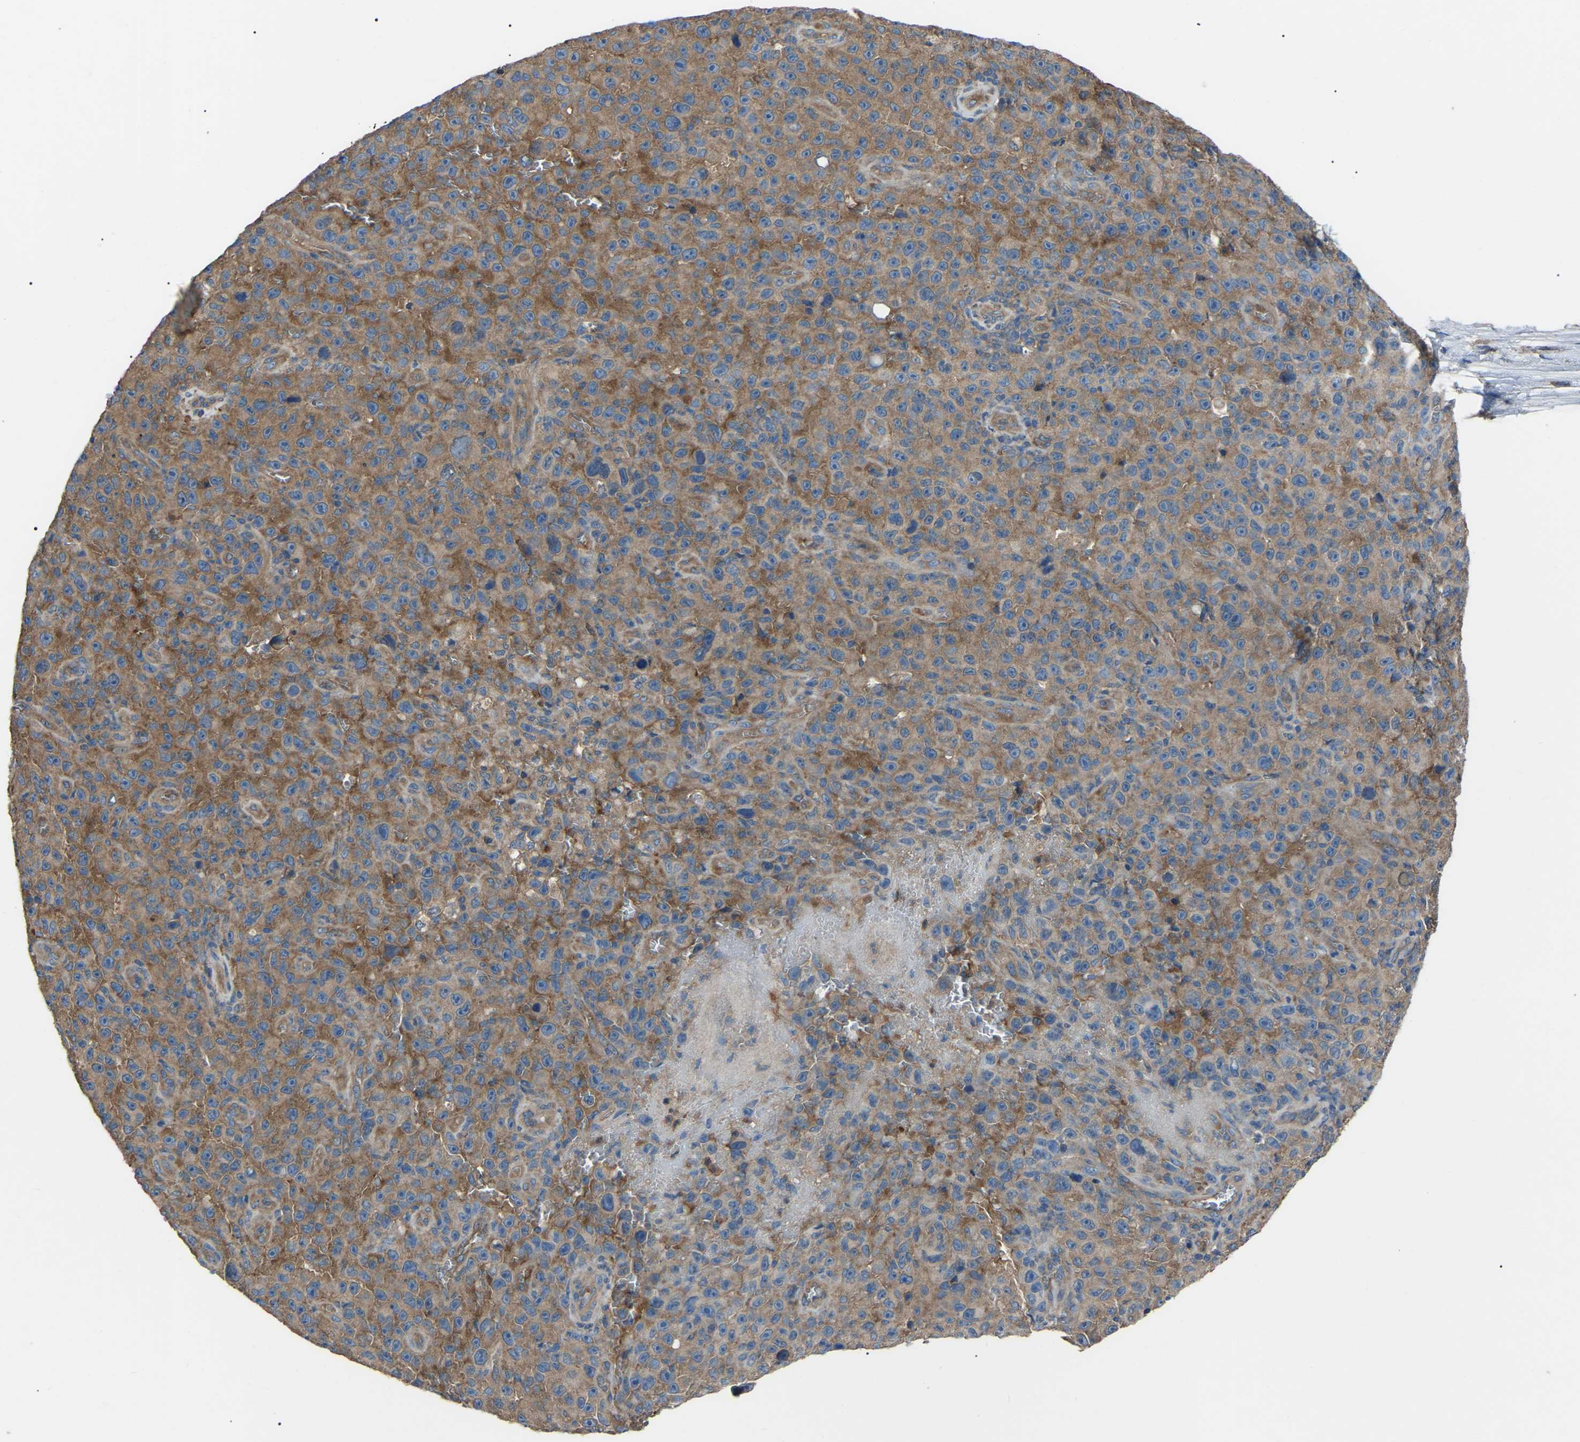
{"staining": {"intensity": "moderate", "quantity": ">75%", "location": "cytoplasmic/membranous"}, "tissue": "melanoma", "cell_type": "Tumor cells", "image_type": "cancer", "snomed": [{"axis": "morphology", "description": "Malignant melanoma, NOS"}, {"axis": "topography", "description": "Skin"}], "caption": "Immunohistochemistry (IHC) (DAB (3,3'-diaminobenzidine)) staining of melanoma displays moderate cytoplasmic/membranous protein expression in approximately >75% of tumor cells.", "gene": "AIMP1", "patient": {"sex": "female", "age": 82}}